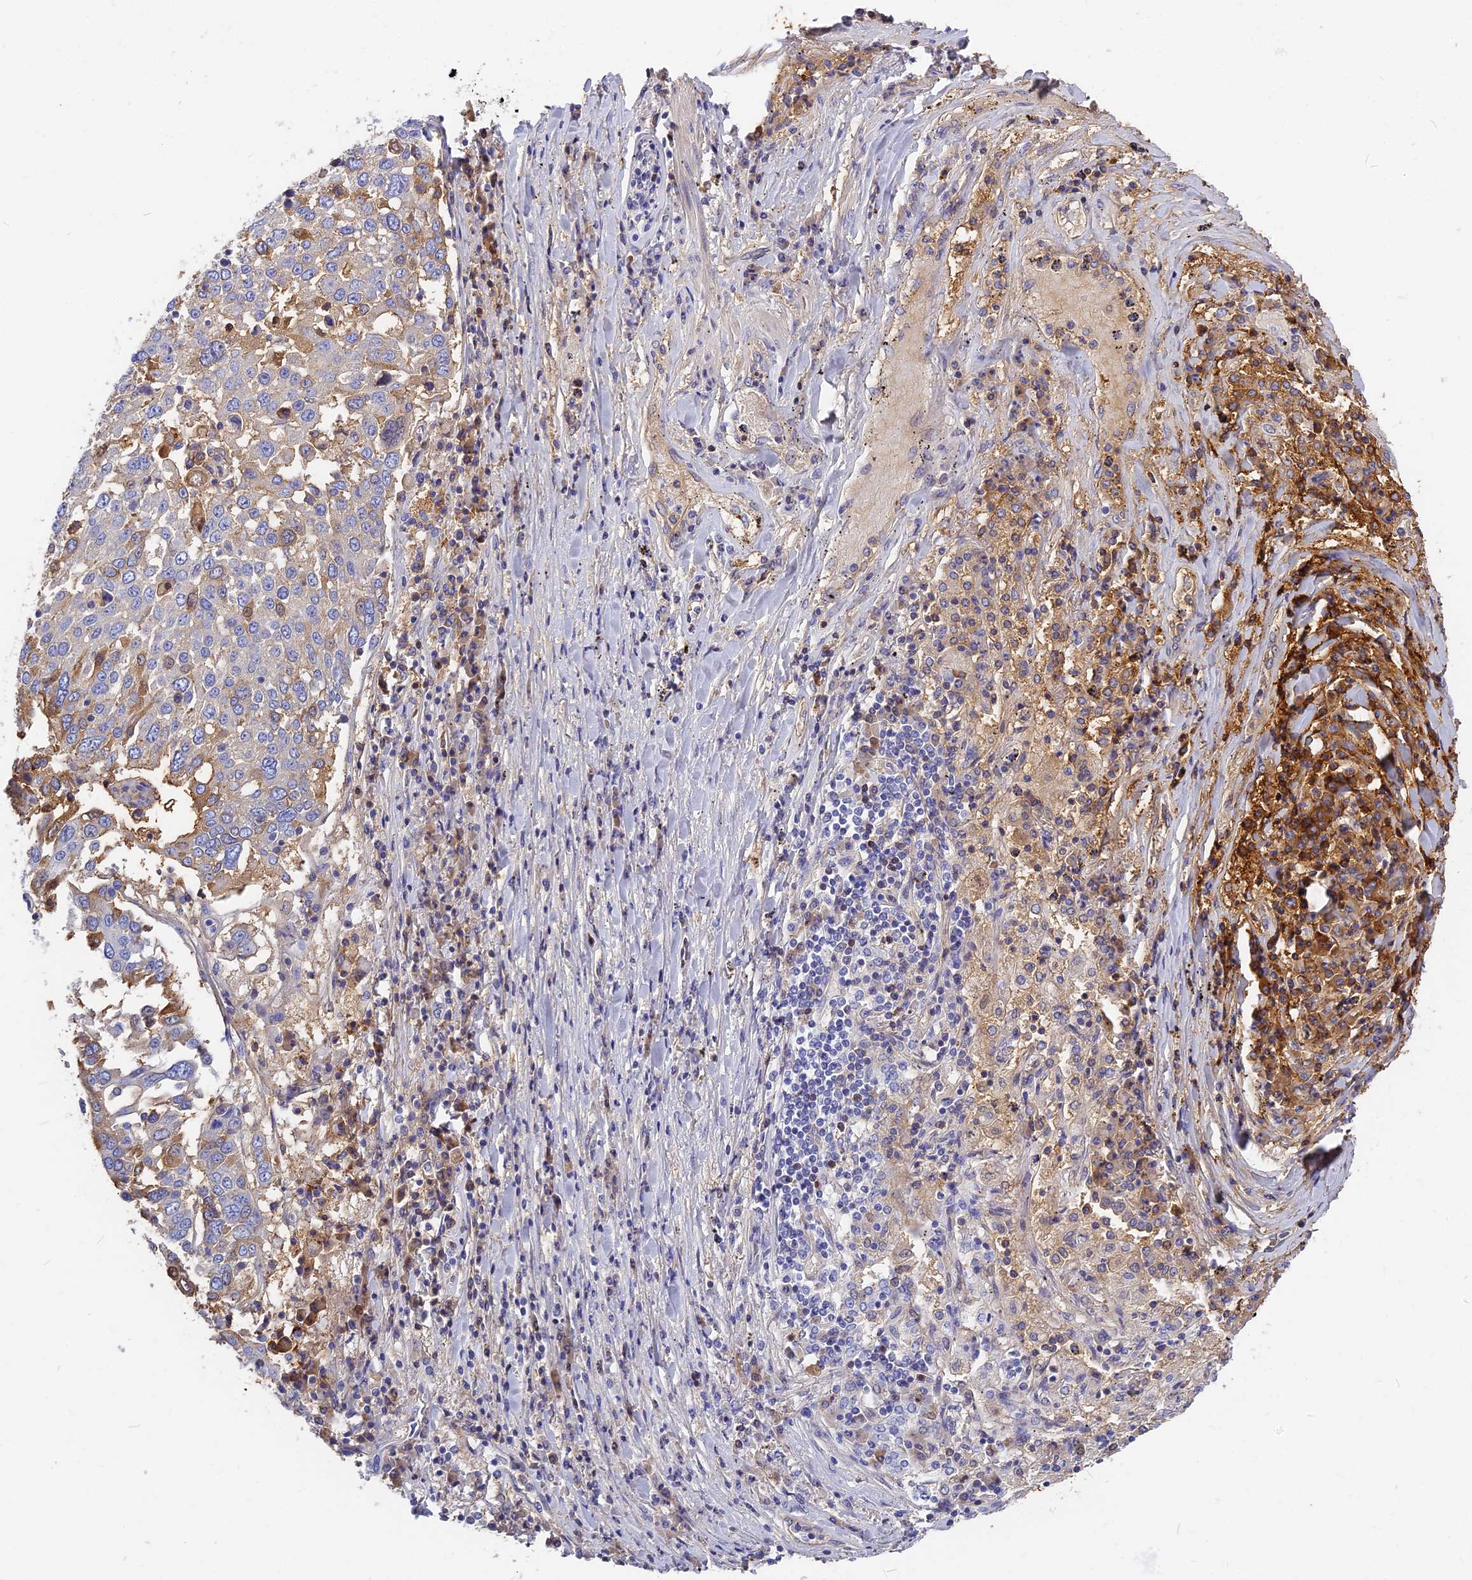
{"staining": {"intensity": "negative", "quantity": "none", "location": "none"}, "tissue": "lung cancer", "cell_type": "Tumor cells", "image_type": "cancer", "snomed": [{"axis": "morphology", "description": "Squamous cell carcinoma, NOS"}, {"axis": "topography", "description": "Lung"}], "caption": "The histopathology image displays no staining of tumor cells in lung cancer (squamous cell carcinoma).", "gene": "ITIH1", "patient": {"sex": "male", "age": 65}}